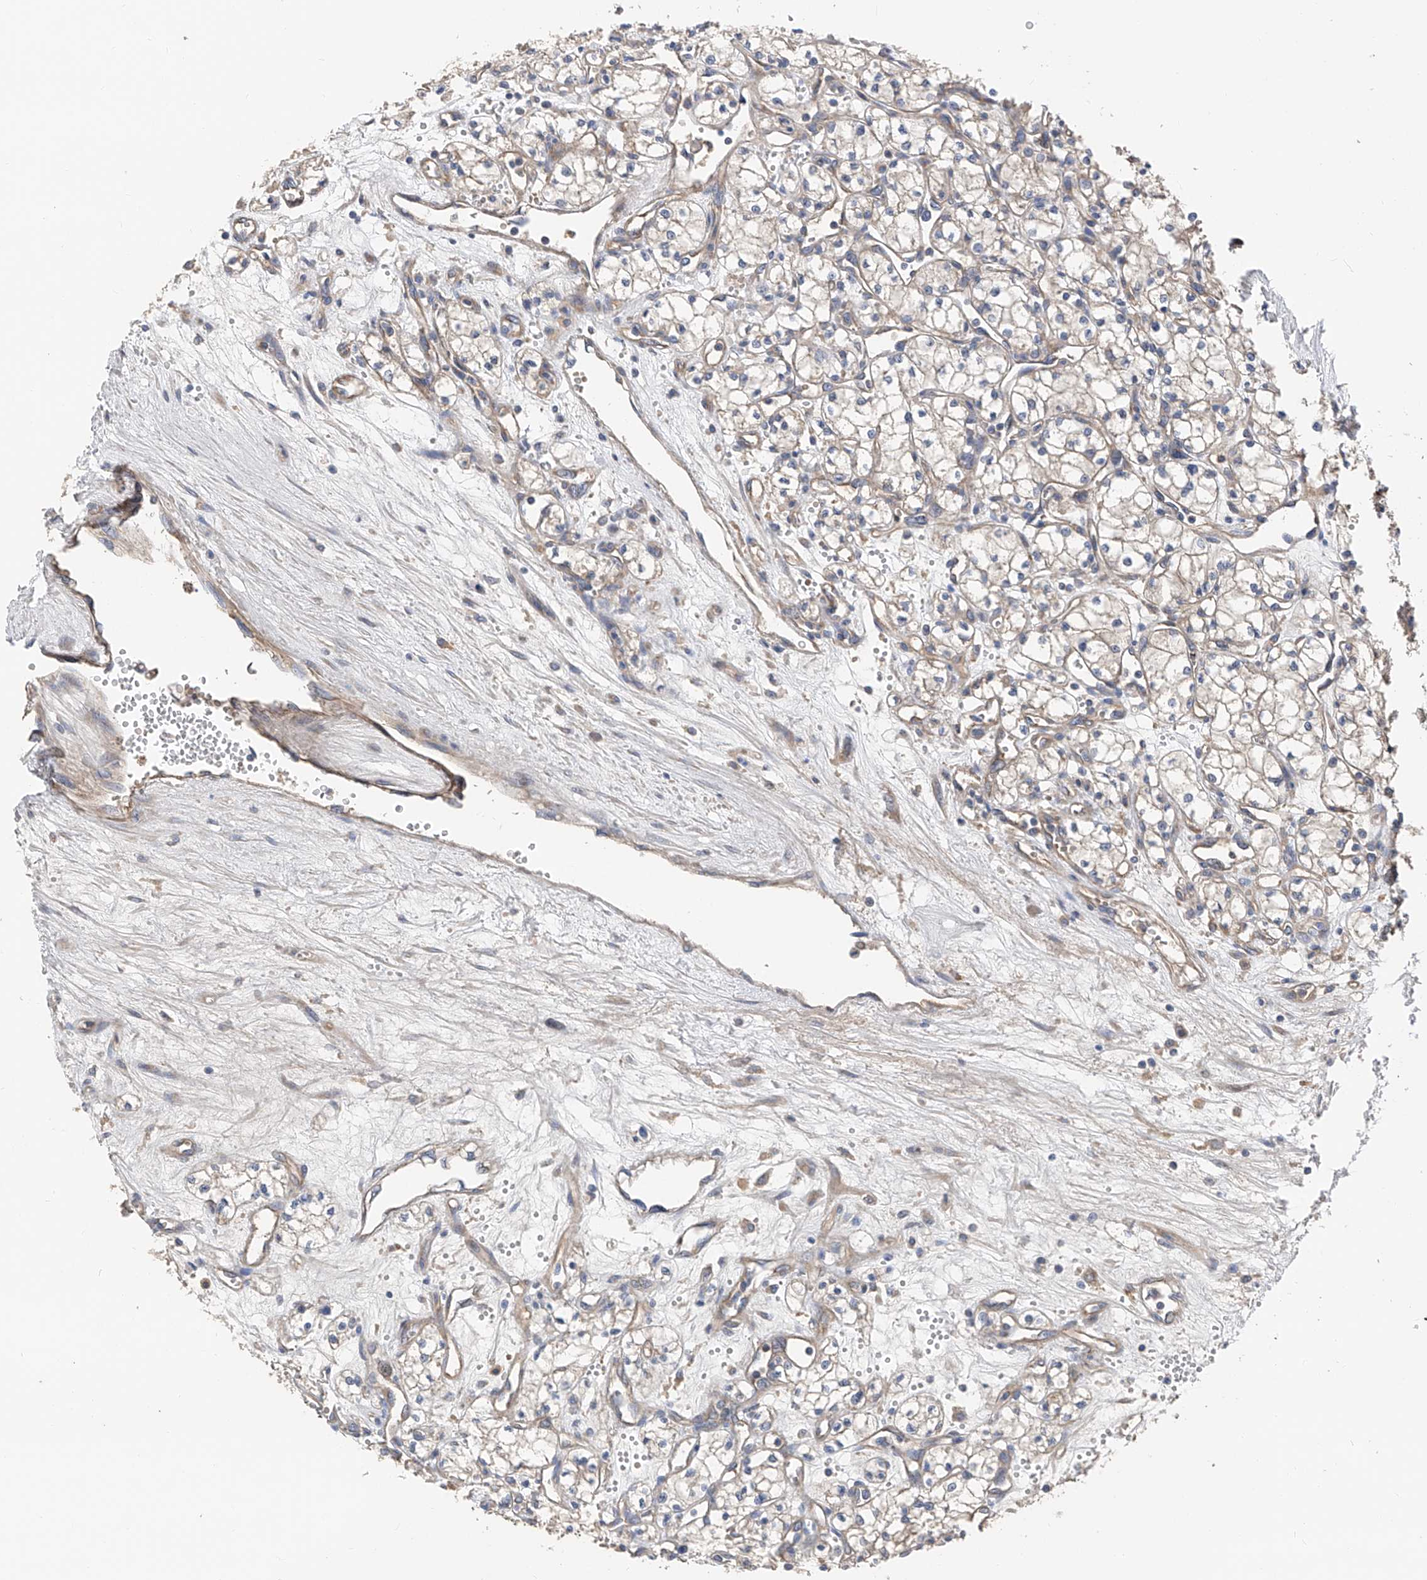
{"staining": {"intensity": "weak", "quantity": "<25%", "location": "cytoplasmic/membranous"}, "tissue": "renal cancer", "cell_type": "Tumor cells", "image_type": "cancer", "snomed": [{"axis": "morphology", "description": "Adenocarcinoma, NOS"}, {"axis": "topography", "description": "Kidney"}], "caption": "The histopathology image reveals no staining of tumor cells in adenocarcinoma (renal).", "gene": "PTK2", "patient": {"sex": "male", "age": 59}}